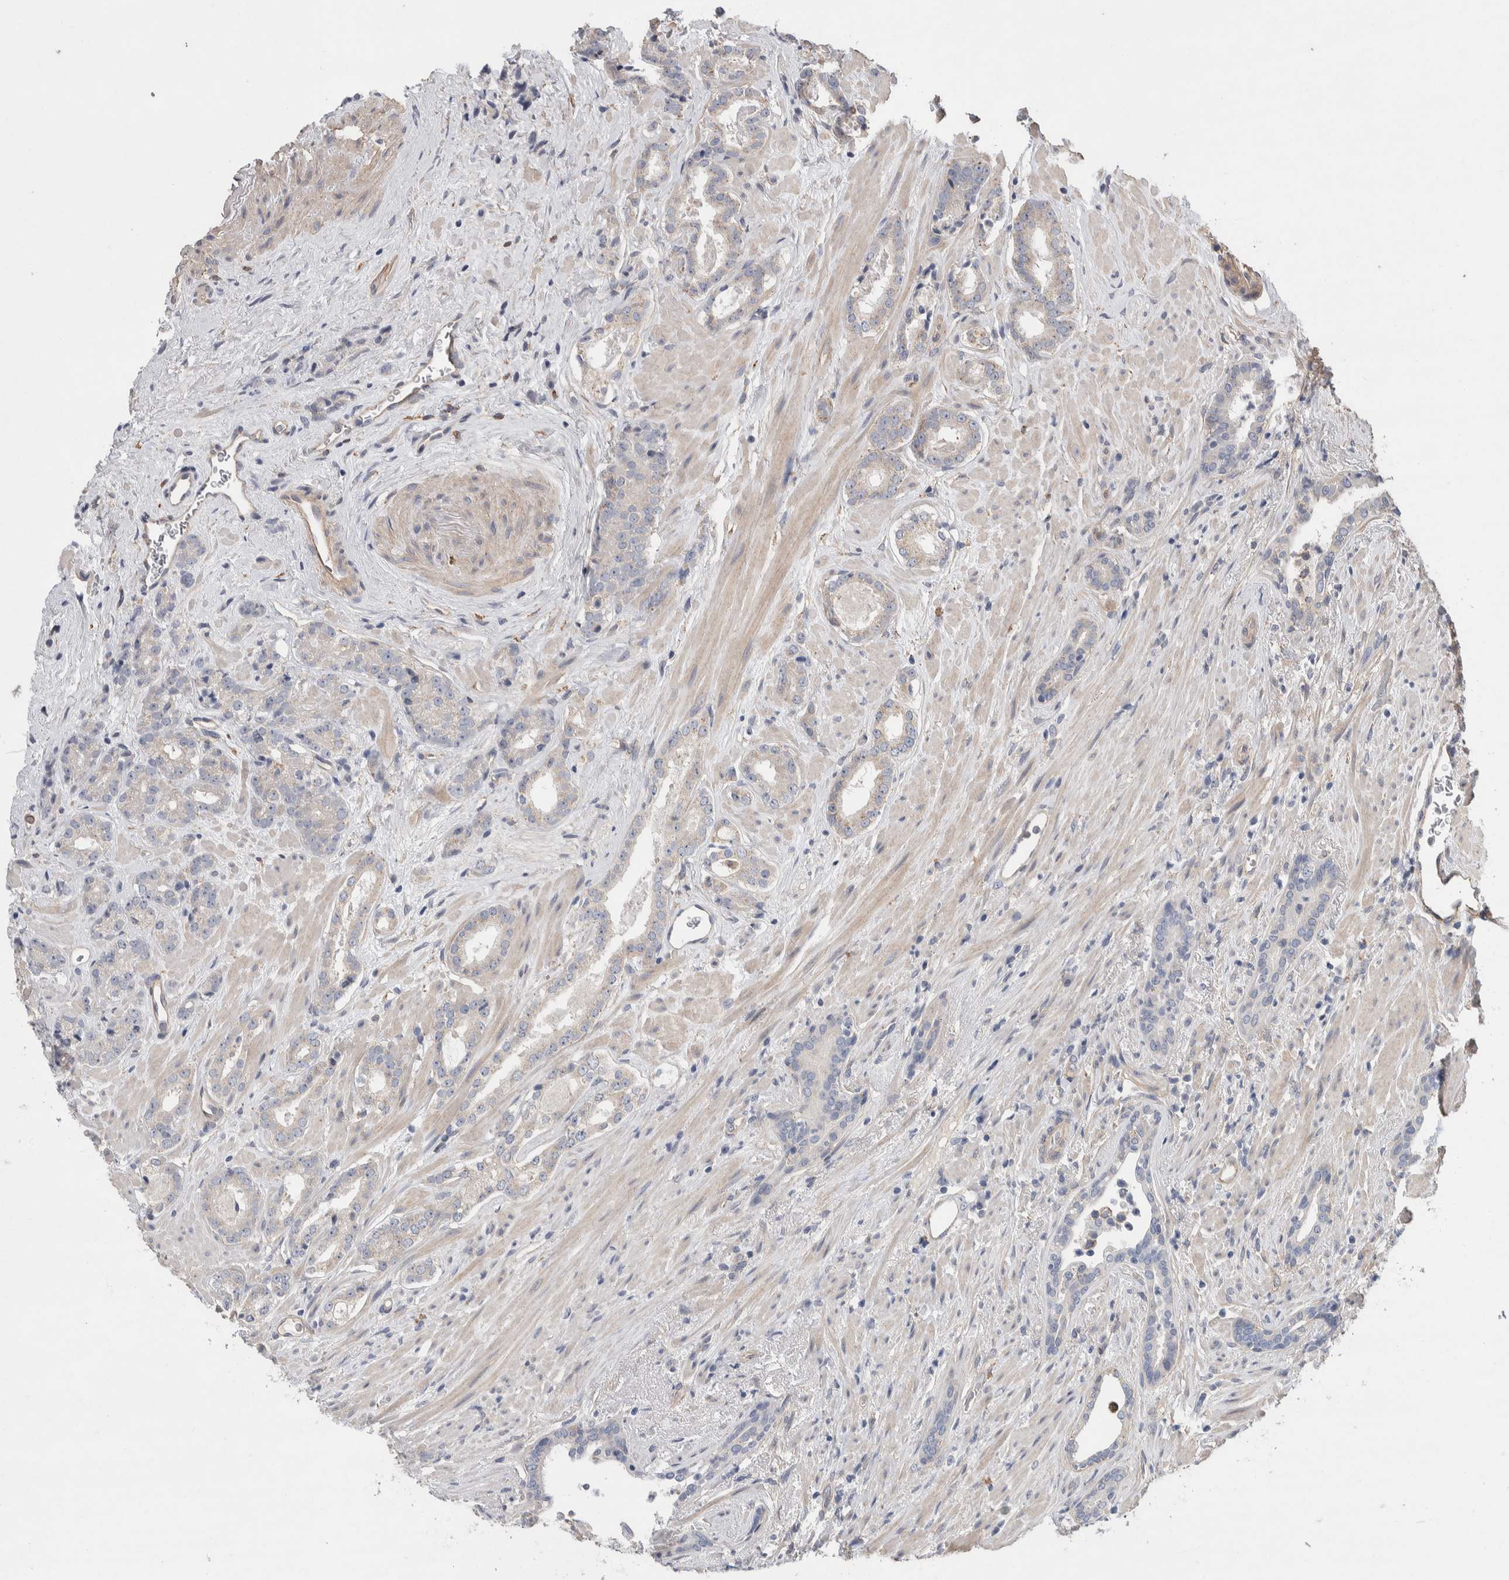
{"staining": {"intensity": "negative", "quantity": "none", "location": "none"}, "tissue": "prostate cancer", "cell_type": "Tumor cells", "image_type": "cancer", "snomed": [{"axis": "morphology", "description": "Adenocarcinoma, High grade"}, {"axis": "topography", "description": "Prostate"}], "caption": "DAB (3,3'-diaminobenzidine) immunohistochemical staining of prostate high-grade adenocarcinoma reveals no significant expression in tumor cells.", "gene": "GCNA", "patient": {"sex": "male", "age": 71}}